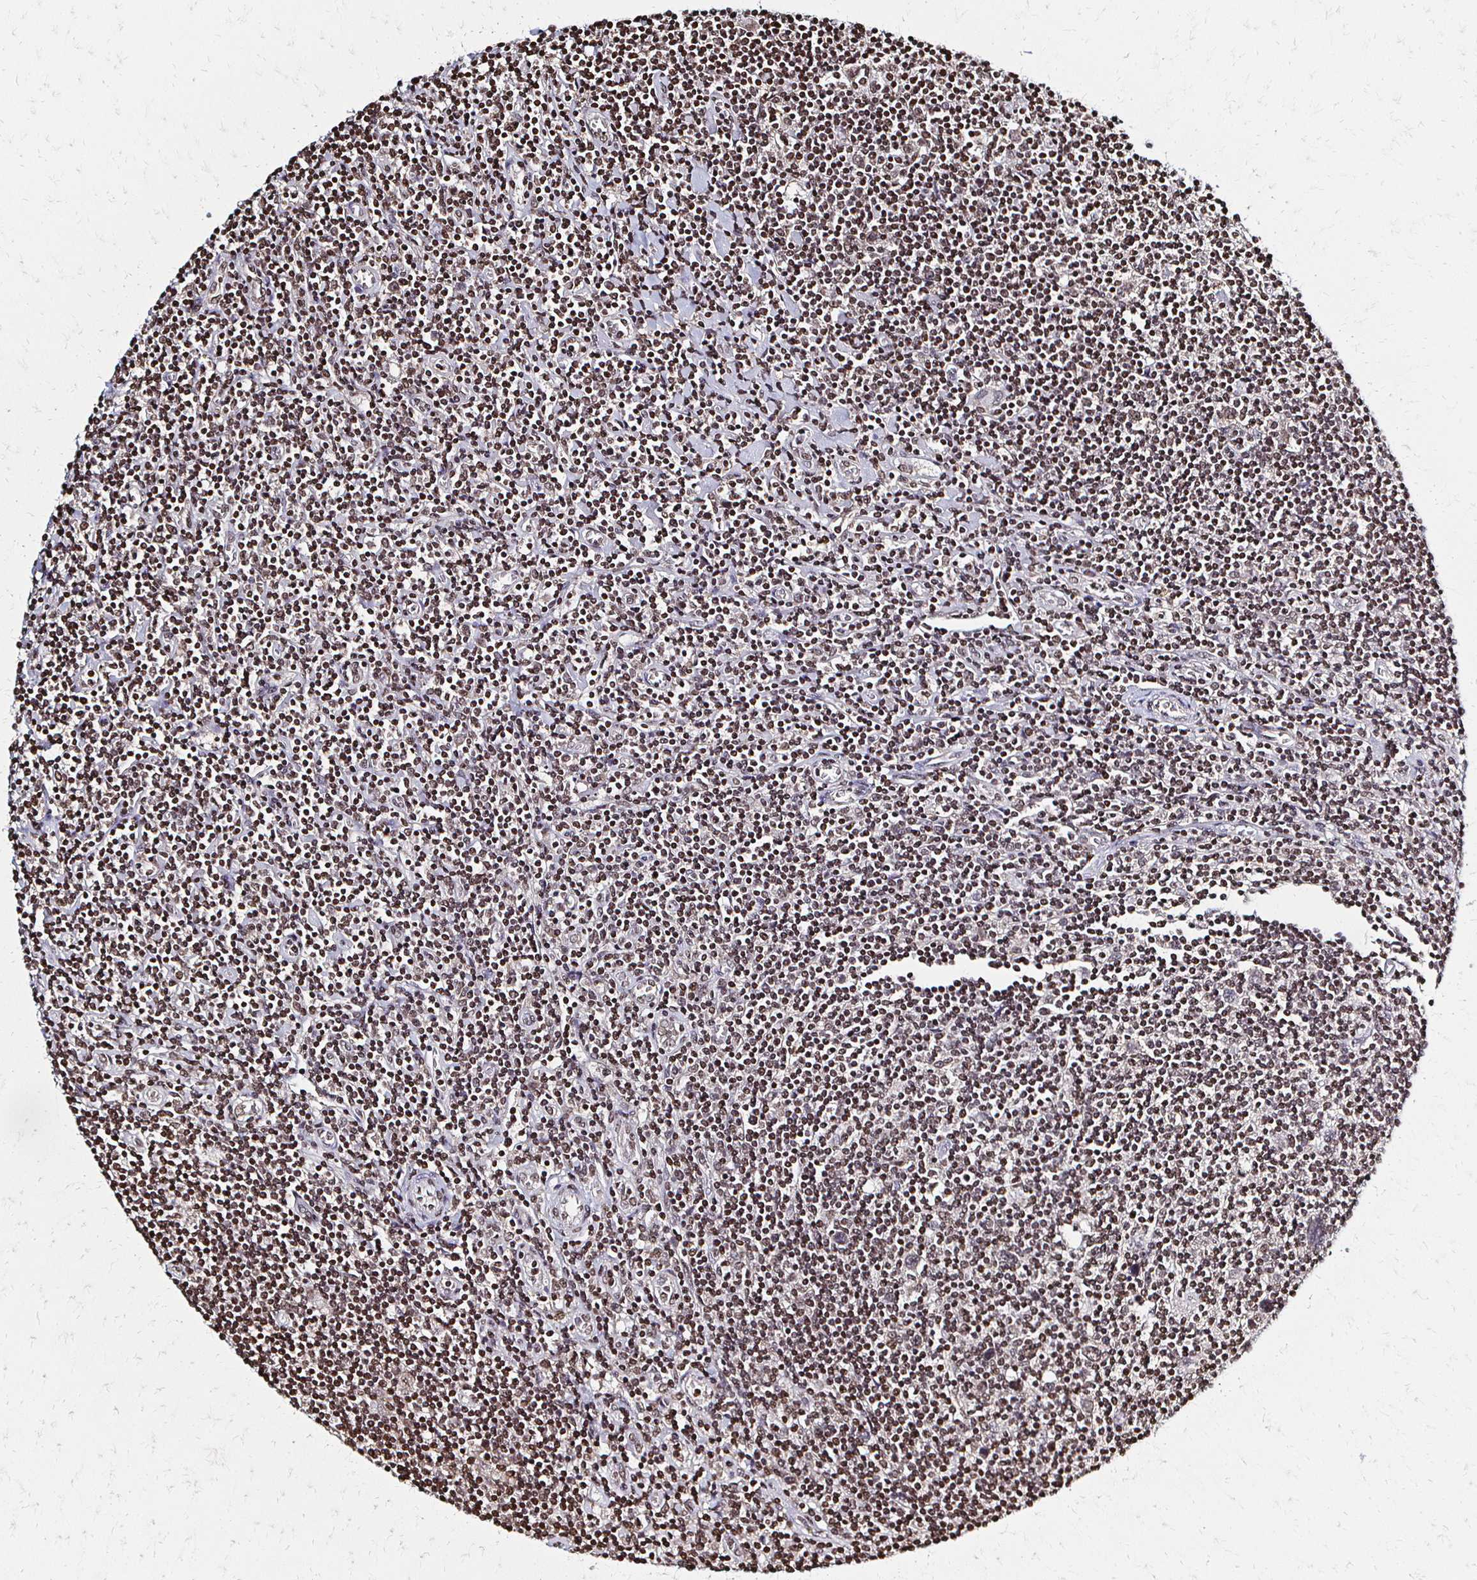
{"staining": {"intensity": "weak", "quantity": "25%-75%", "location": "nuclear"}, "tissue": "lymphoma", "cell_type": "Tumor cells", "image_type": "cancer", "snomed": [{"axis": "morphology", "description": "Hodgkin's disease, NOS"}, {"axis": "topography", "description": "Lymph node"}], "caption": "High-magnification brightfield microscopy of Hodgkin's disease stained with DAB (brown) and counterstained with hematoxylin (blue). tumor cells exhibit weak nuclear expression is present in about25%-75% of cells. (IHC, brightfield microscopy, high magnification).", "gene": "HOXA9", "patient": {"sex": "male", "age": 40}}